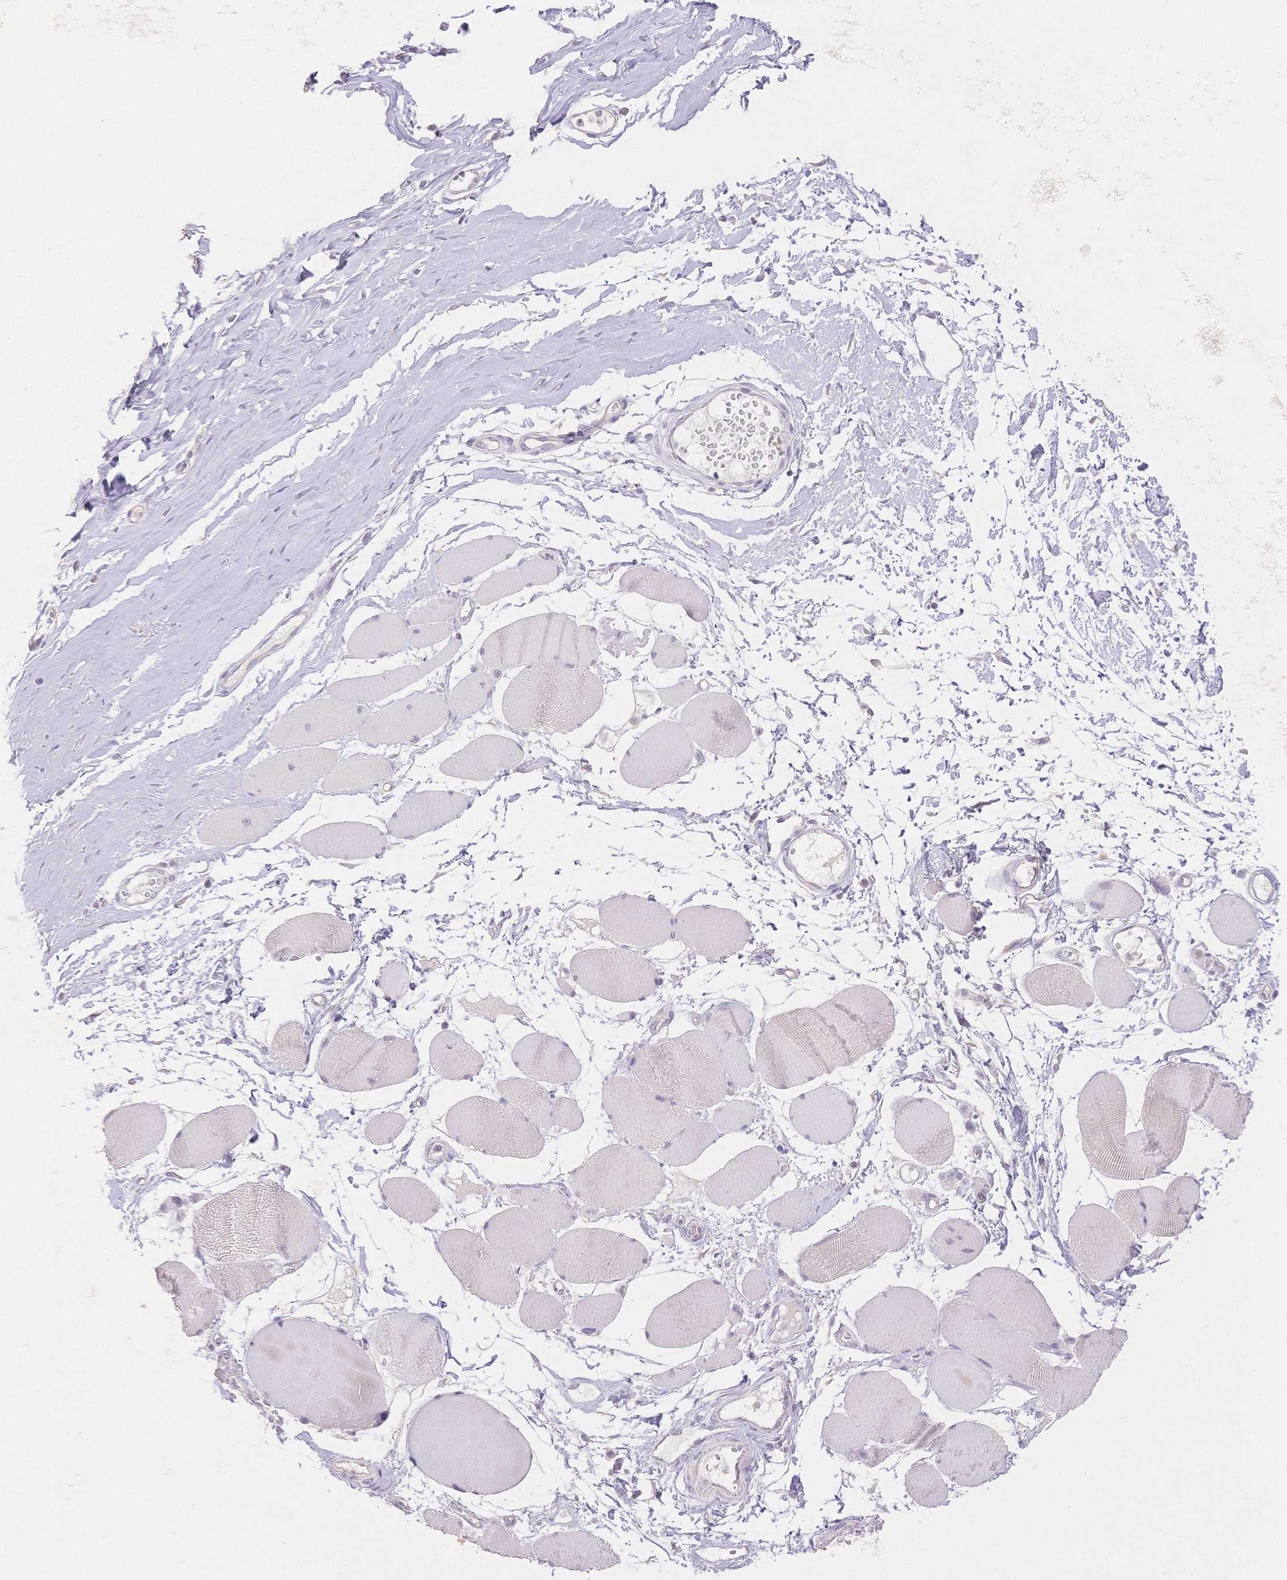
{"staining": {"intensity": "negative", "quantity": "none", "location": "none"}, "tissue": "skeletal muscle", "cell_type": "Myocytes", "image_type": "normal", "snomed": [{"axis": "morphology", "description": "Normal tissue, NOS"}, {"axis": "topography", "description": "Skeletal muscle"}], "caption": "Immunohistochemical staining of unremarkable human skeletal muscle displays no significant positivity in myocytes. (DAB immunohistochemistry, high magnification).", "gene": "SUV39H2", "patient": {"sex": "female", "age": 75}}